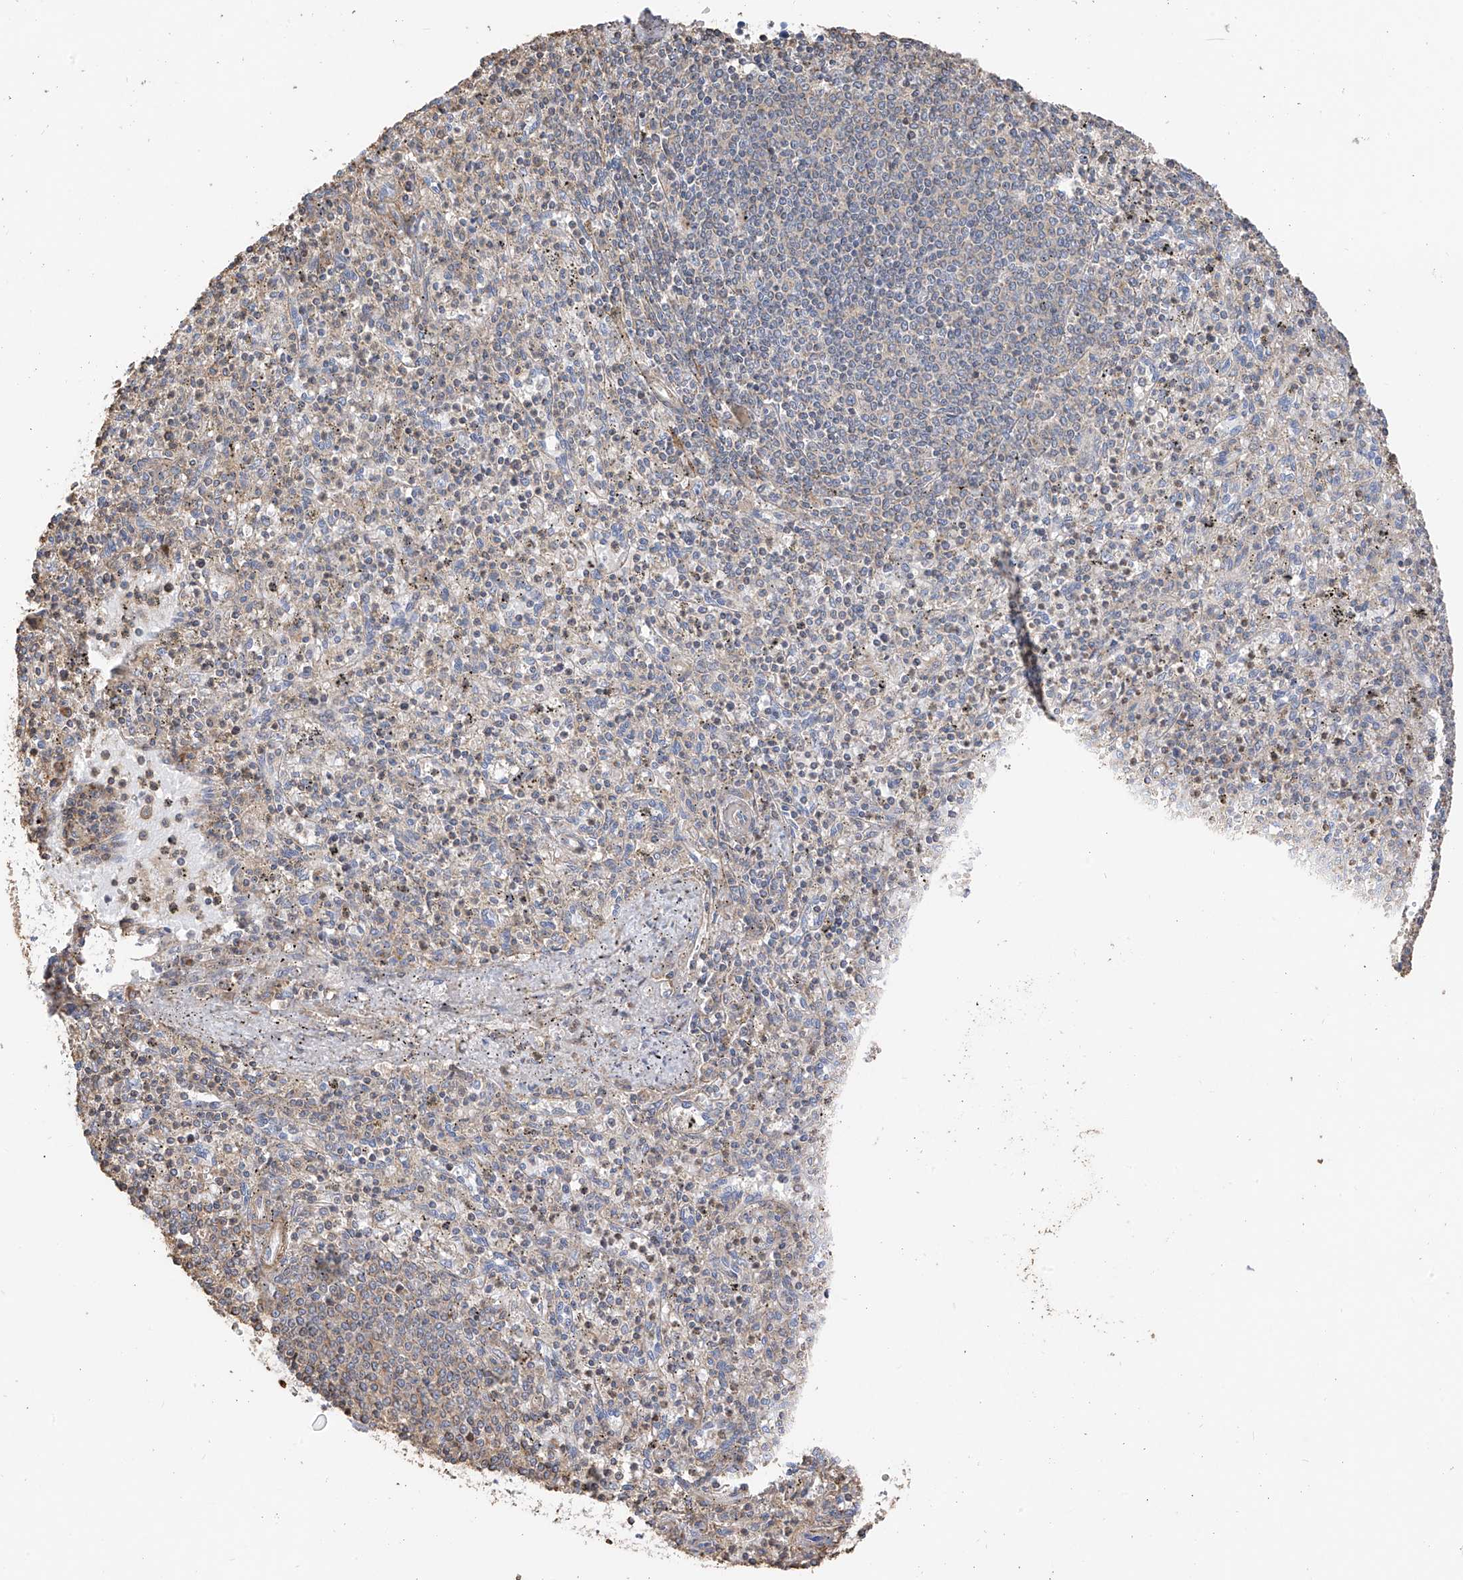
{"staining": {"intensity": "weak", "quantity": "<25%", "location": "cytoplasmic/membranous"}, "tissue": "spleen", "cell_type": "Cells in red pulp", "image_type": "normal", "snomed": [{"axis": "morphology", "description": "Normal tissue, NOS"}, {"axis": "topography", "description": "Spleen"}], "caption": "Immunohistochemistry of normal spleen displays no positivity in cells in red pulp.", "gene": "SLC43A3", "patient": {"sex": "male", "age": 72}}